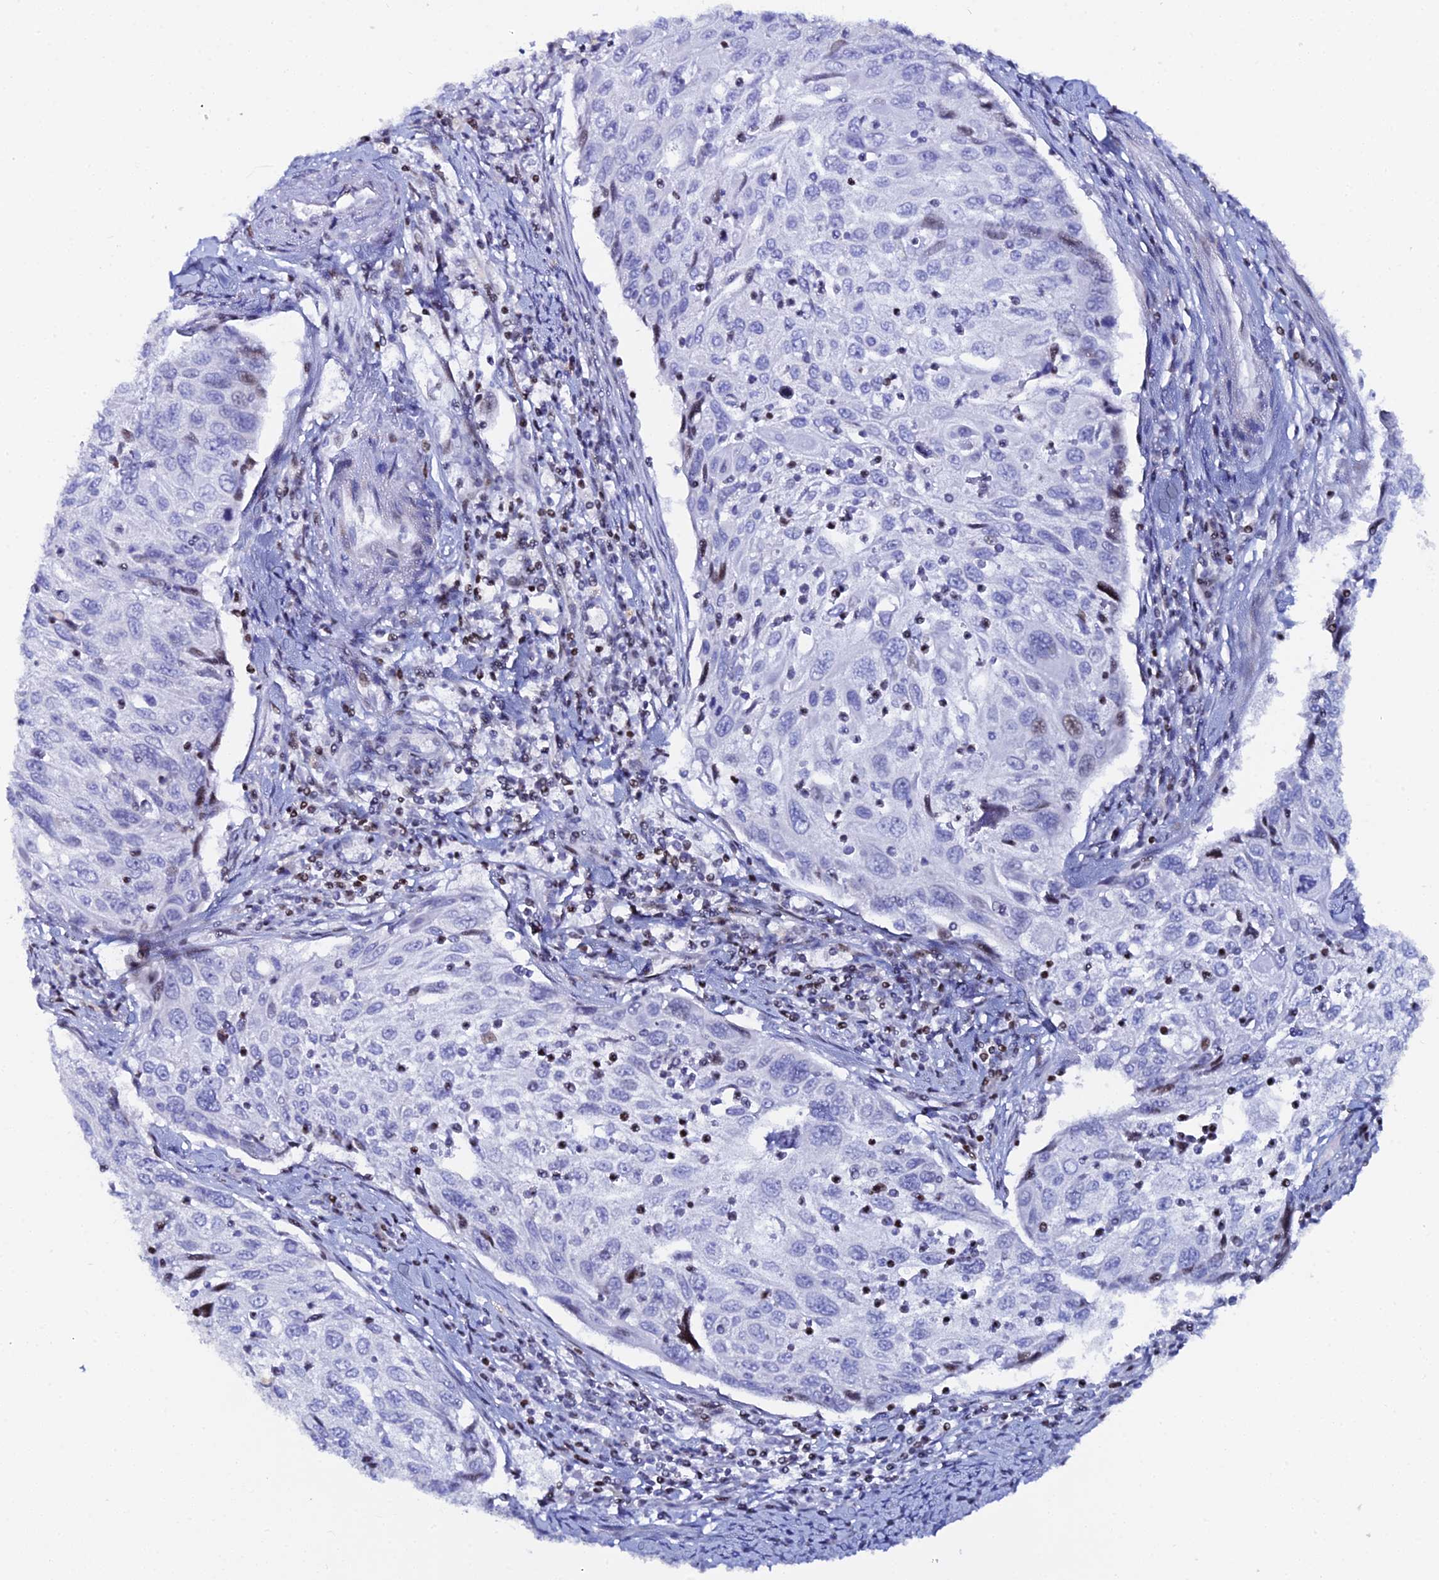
{"staining": {"intensity": "negative", "quantity": "none", "location": "none"}, "tissue": "cervical cancer", "cell_type": "Tumor cells", "image_type": "cancer", "snomed": [{"axis": "morphology", "description": "Squamous cell carcinoma, NOS"}, {"axis": "topography", "description": "Cervix"}], "caption": "High magnification brightfield microscopy of cervical squamous cell carcinoma stained with DAB (3,3'-diaminobenzidine) (brown) and counterstained with hematoxylin (blue): tumor cells show no significant staining. (Stains: DAB (3,3'-diaminobenzidine) immunohistochemistry (IHC) with hematoxylin counter stain, Microscopy: brightfield microscopy at high magnification).", "gene": "MYNN", "patient": {"sex": "female", "age": 70}}